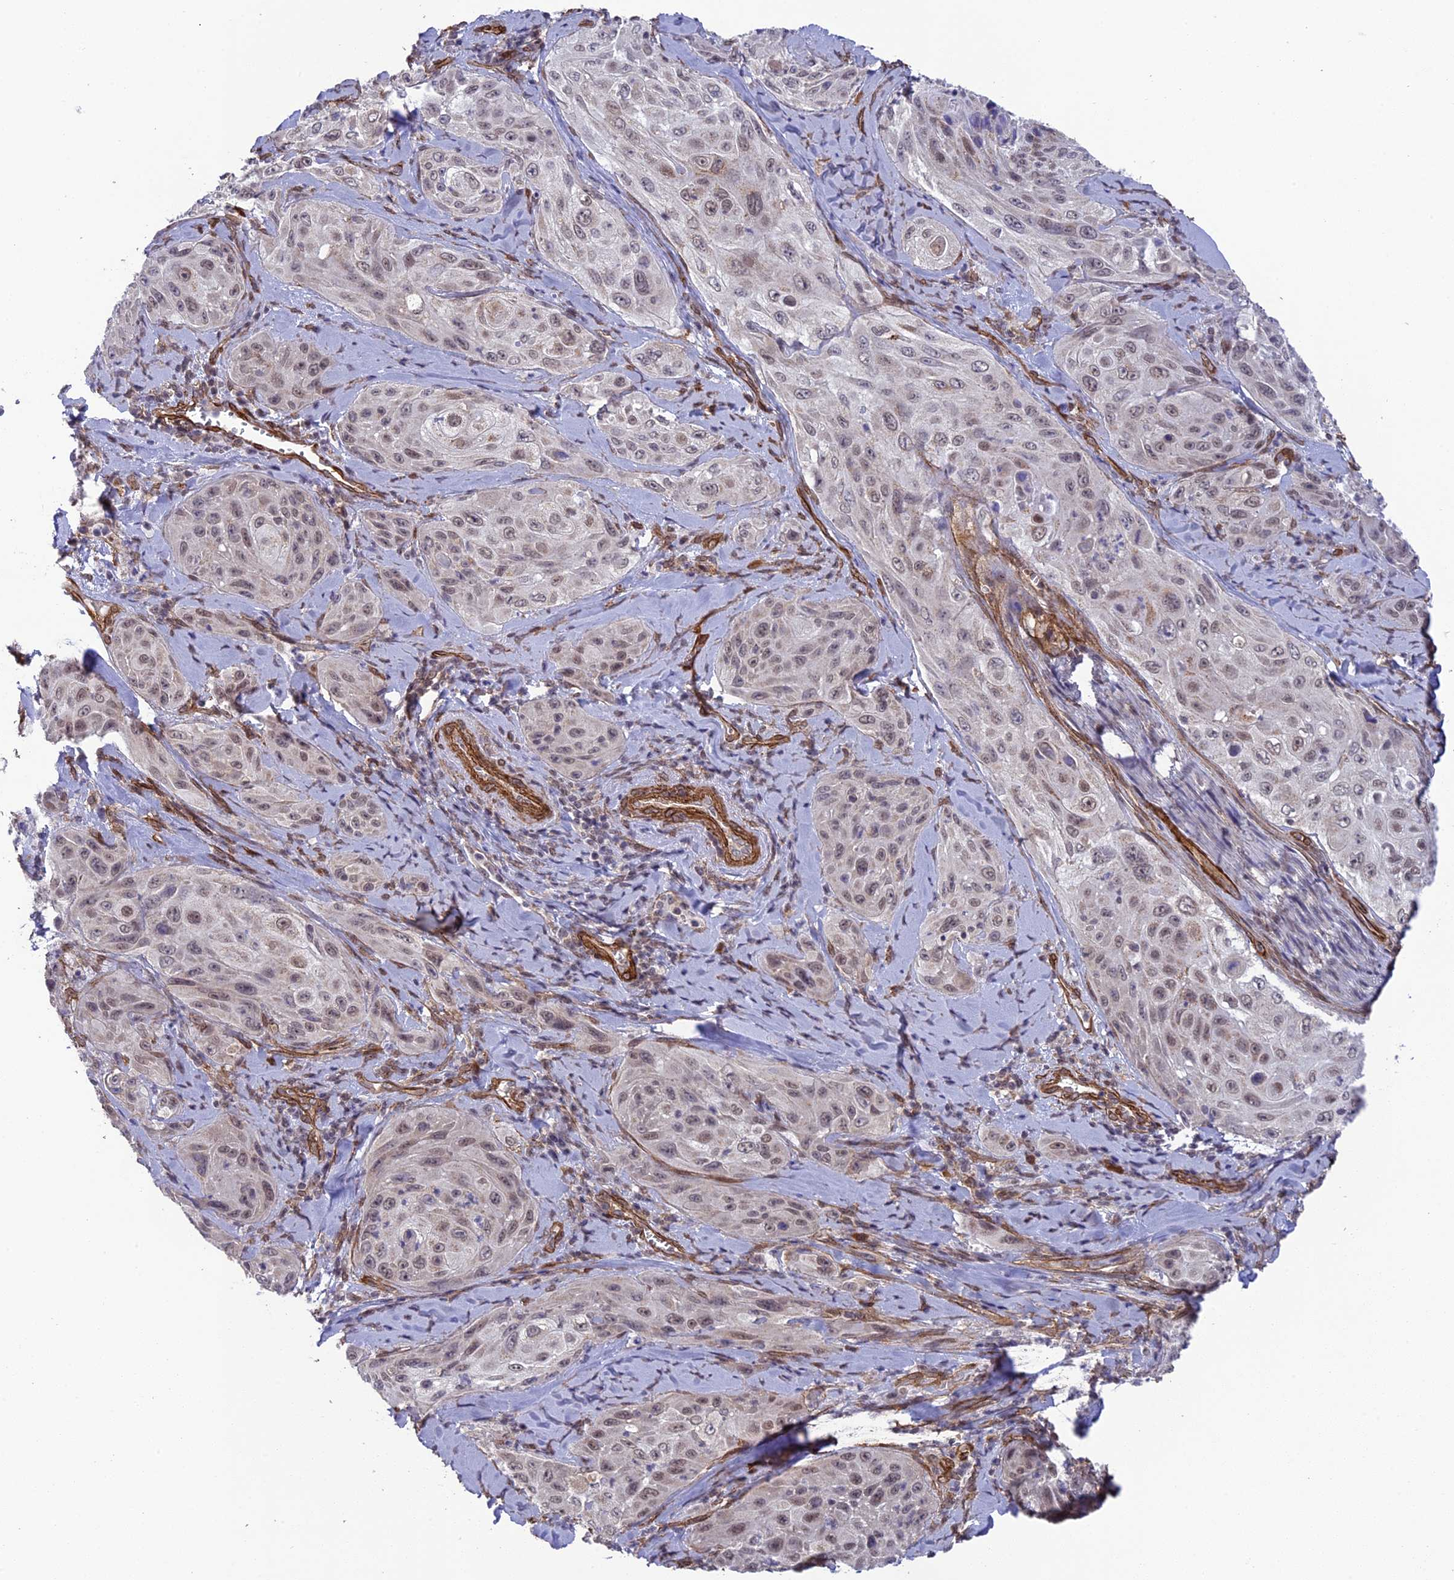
{"staining": {"intensity": "weak", "quantity": "<25%", "location": "nuclear"}, "tissue": "cervical cancer", "cell_type": "Tumor cells", "image_type": "cancer", "snomed": [{"axis": "morphology", "description": "Squamous cell carcinoma, NOS"}, {"axis": "topography", "description": "Cervix"}], "caption": "A photomicrograph of human cervical cancer (squamous cell carcinoma) is negative for staining in tumor cells.", "gene": "TNS1", "patient": {"sex": "female", "age": 42}}